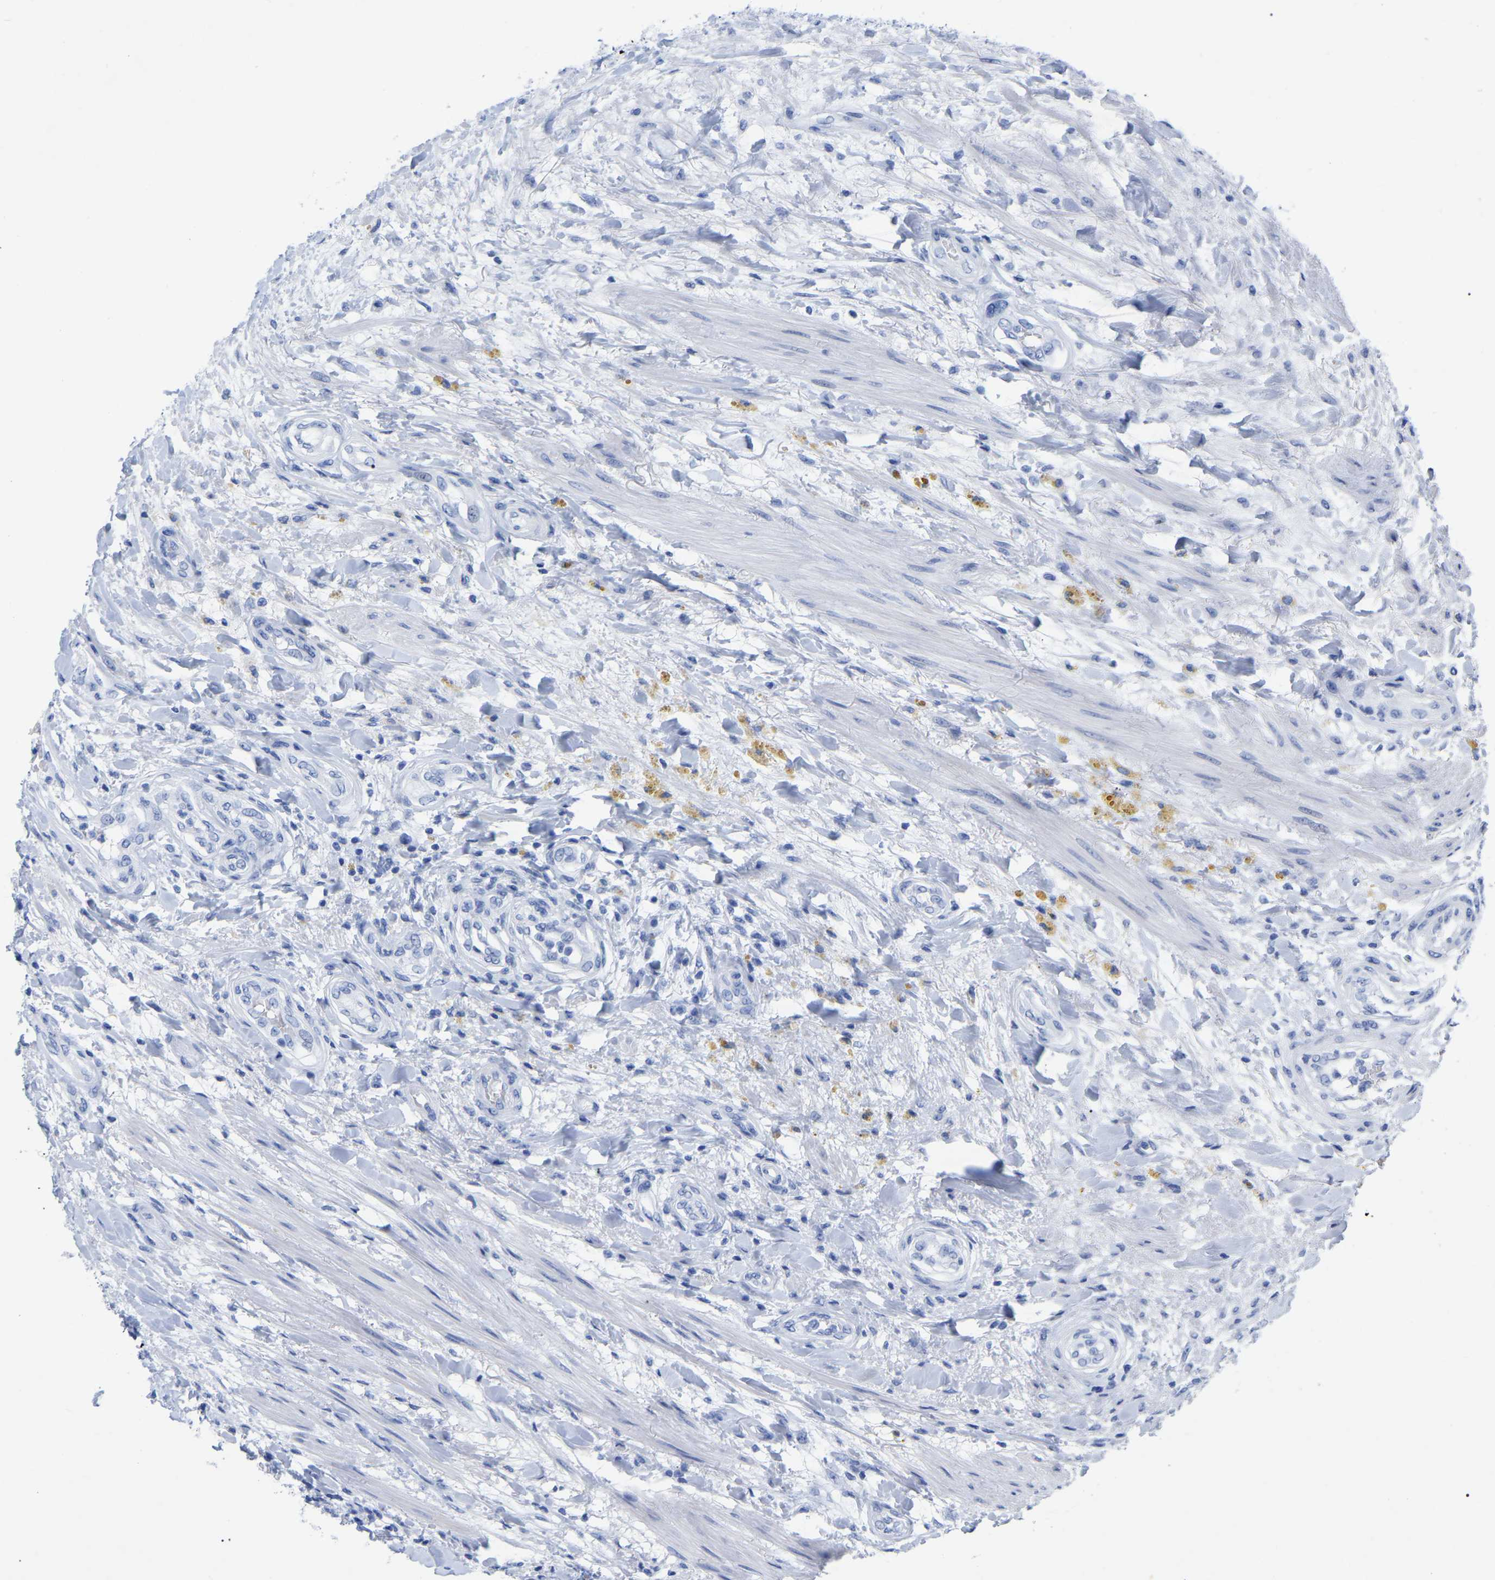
{"staining": {"intensity": "negative", "quantity": "none", "location": "none"}, "tissue": "testis cancer", "cell_type": "Tumor cells", "image_type": "cancer", "snomed": [{"axis": "morphology", "description": "Seminoma, NOS"}, {"axis": "topography", "description": "Testis"}], "caption": "High power microscopy photomicrograph of an IHC image of testis seminoma, revealing no significant staining in tumor cells. (Stains: DAB (3,3'-diaminobenzidine) immunohistochemistry (IHC) with hematoxylin counter stain, Microscopy: brightfield microscopy at high magnification).", "gene": "HAPLN1", "patient": {"sex": "male", "age": 59}}